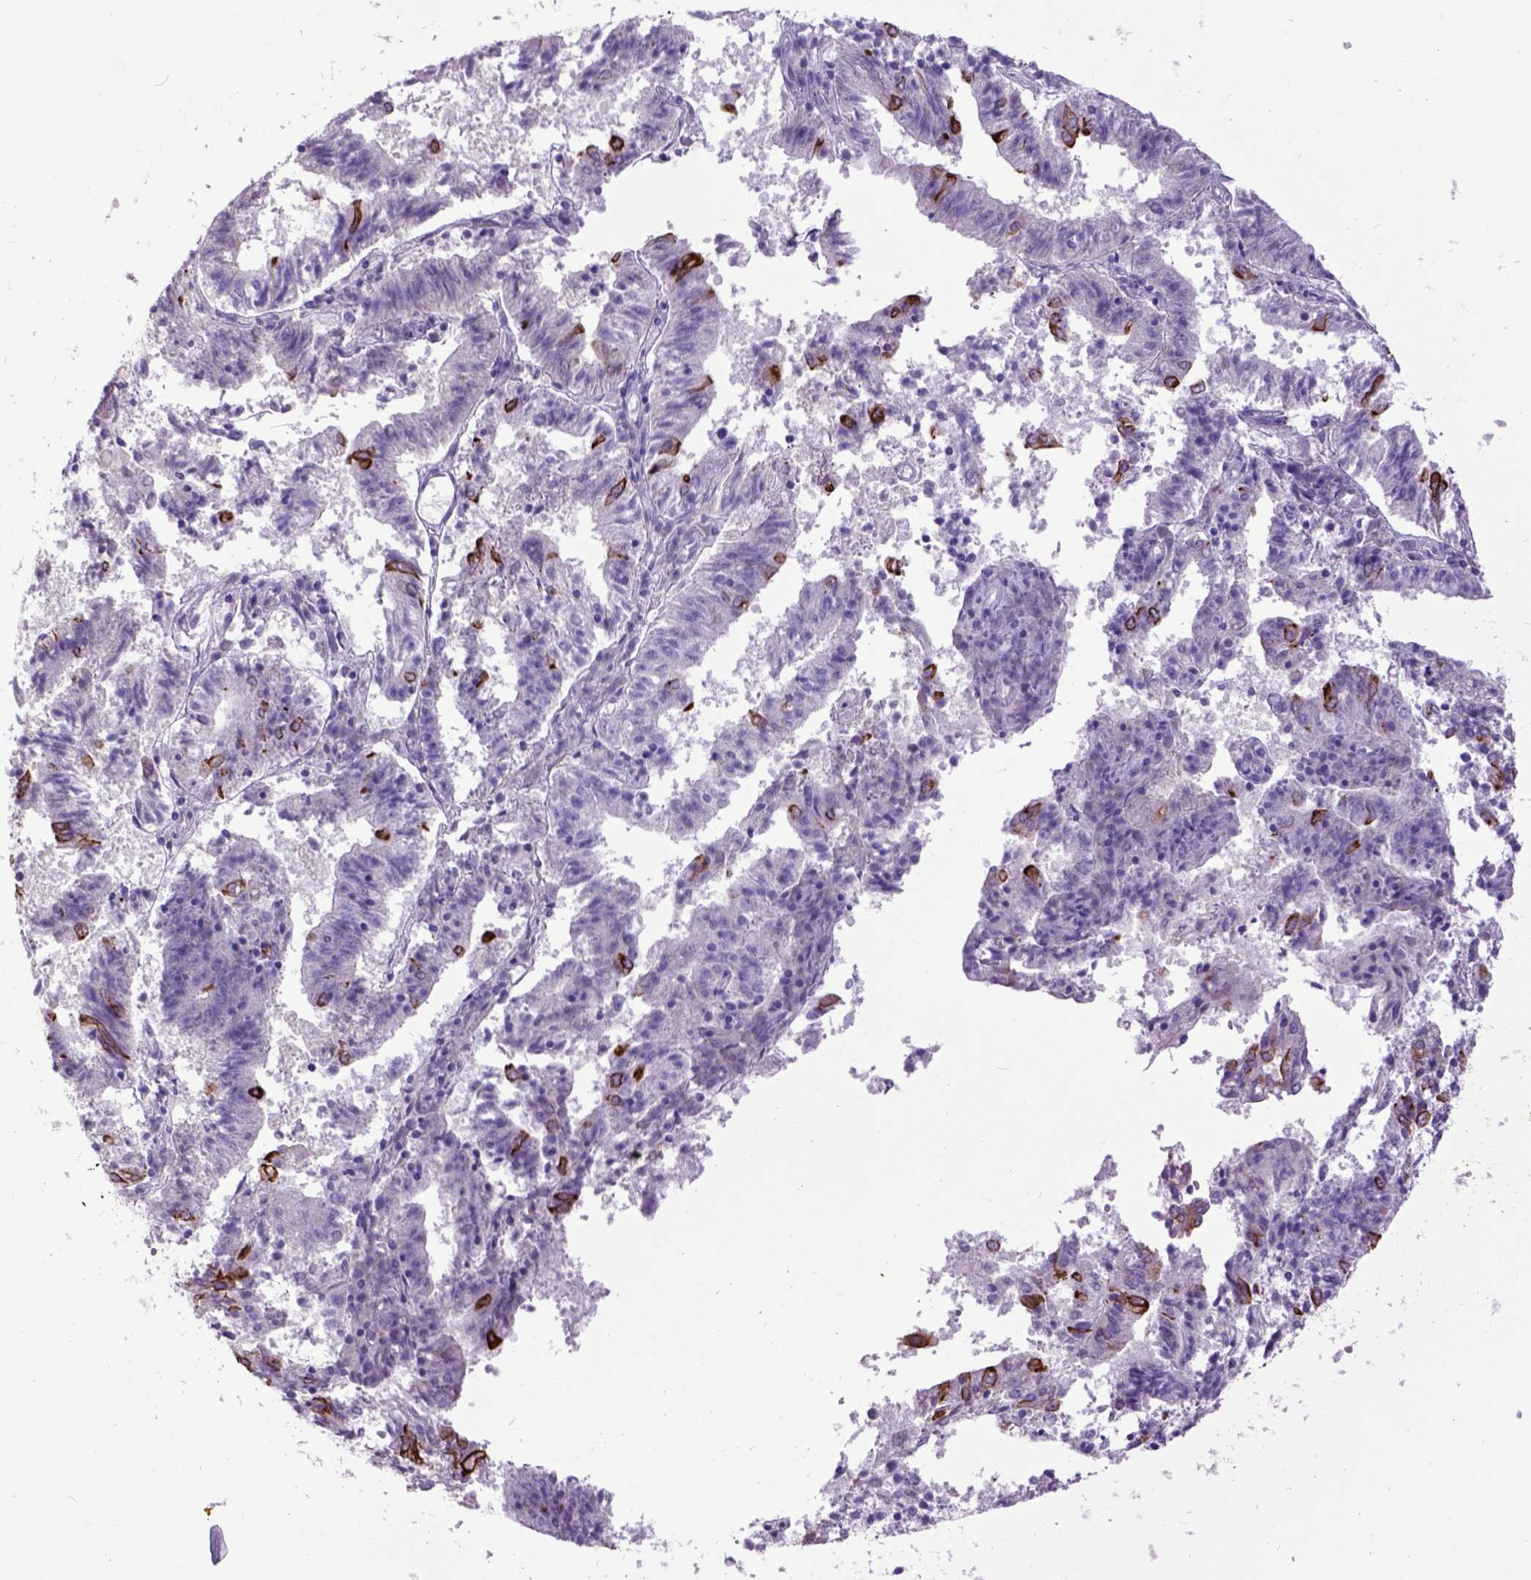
{"staining": {"intensity": "strong", "quantity": "<25%", "location": "cytoplasmic/membranous"}, "tissue": "endometrial cancer", "cell_type": "Tumor cells", "image_type": "cancer", "snomed": [{"axis": "morphology", "description": "Adenocarcinoma, NOS"}, {"axis": "topography", "description": "Endometrium"}], "caption": "An IHC histopathology image of tumor tissue is shown. Protein staining in brown highlights strong cytoplasmic/membranous positivity in endometrial cancer (adenocarcinoma) within tumor cells.", "gene": "RAB25", "patient": {"sex": "female", "age": 82}}